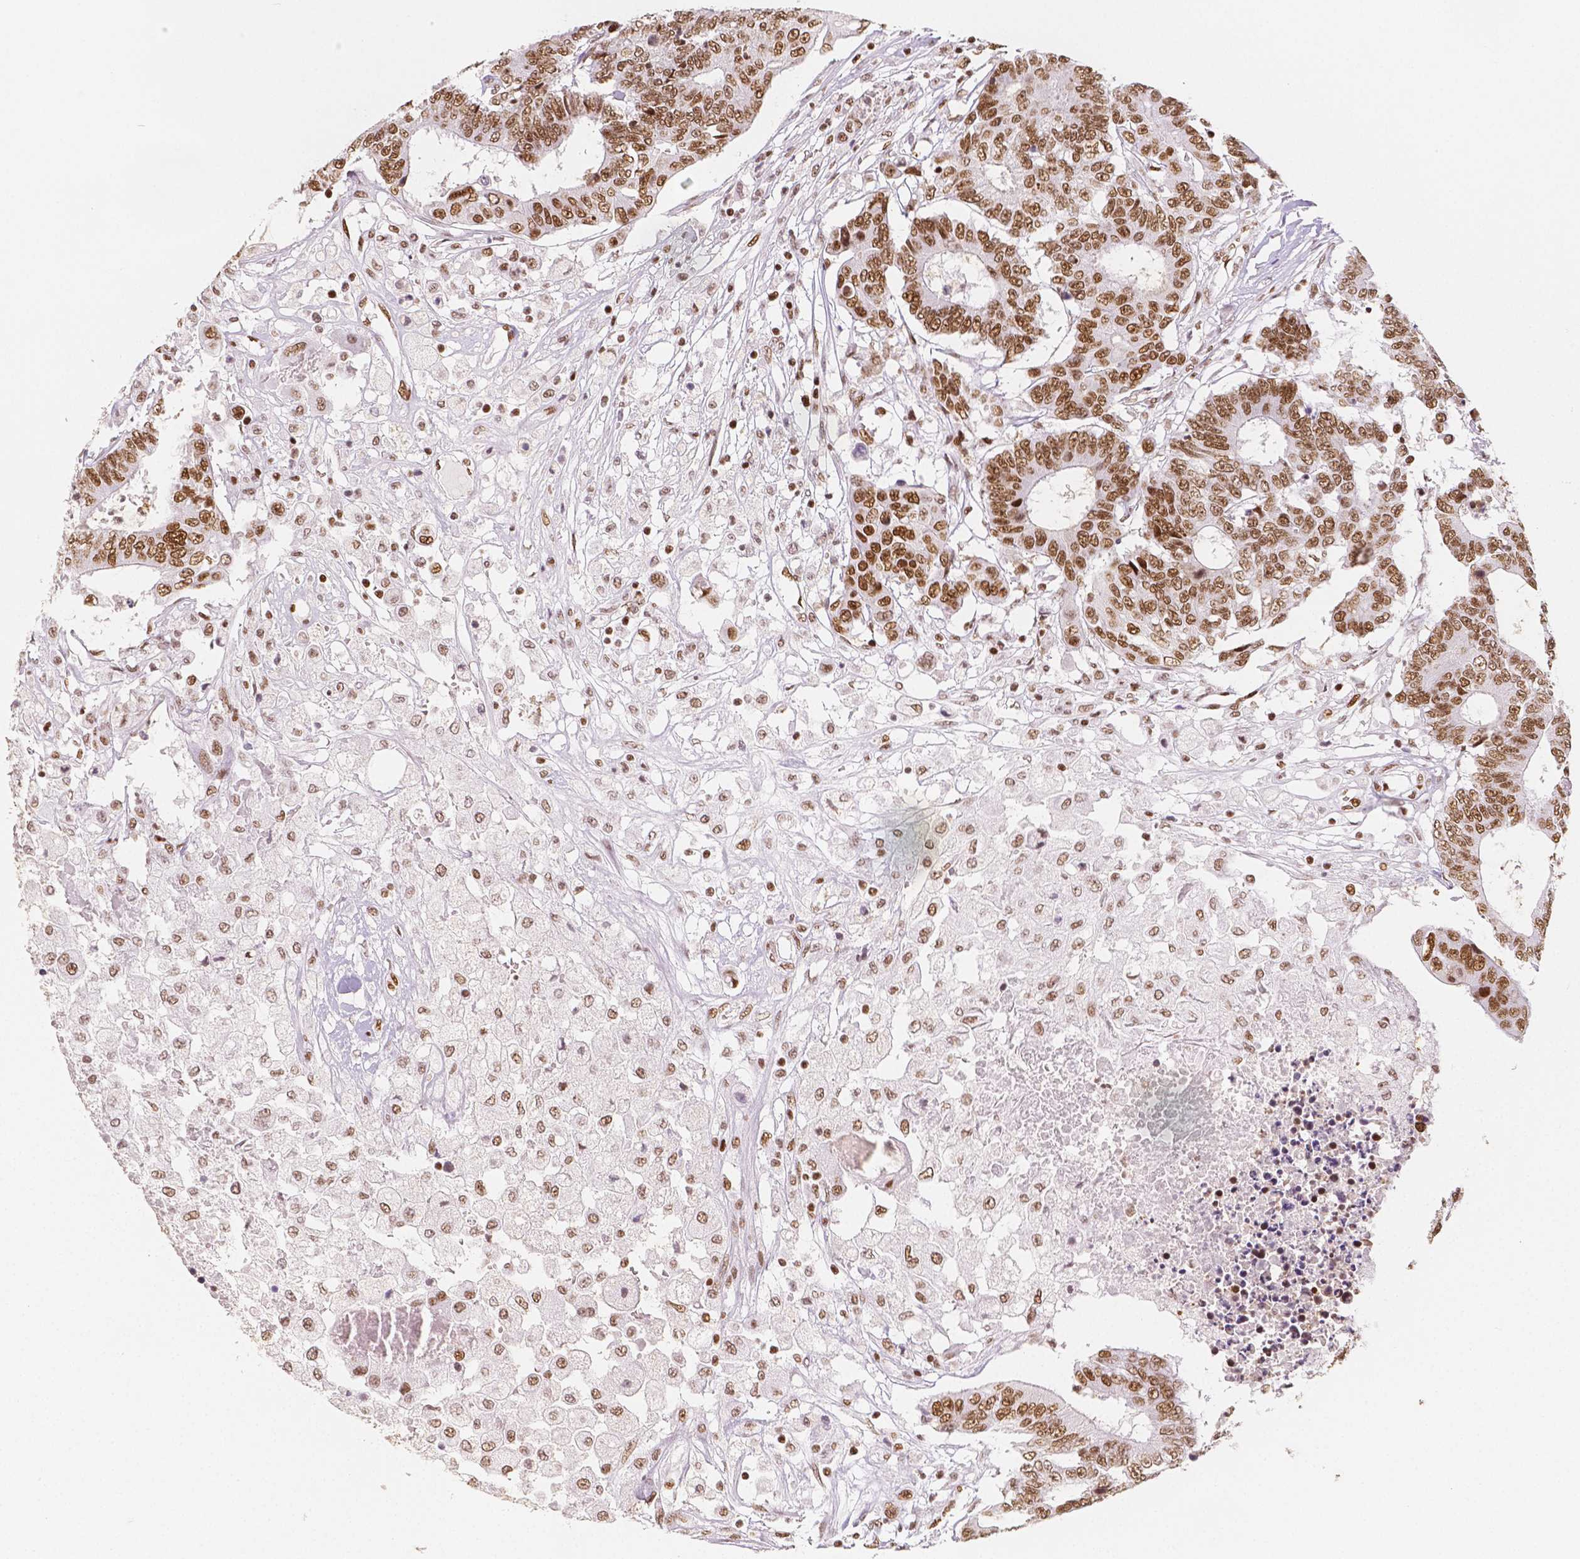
{"staining": {"intensity": "moderate", "quantity": ">75%", "location": "nuclear"}, "tissue": "colorectal cancer", "cell_type": "Tumor cells", "image_type": "cancer", "snomed": [{"axis": "morphology", "description": "Adenocarcinoma, NOS"}, {"axis": "topography", "description": "Colon"}], "caption": "IHC image of neoplastic tissue: colorectal cancer stained using immunohistochemistry (IHC) exhibits medium levels of moderate protein expression localized specifically in the nuclear of tumor cells, appearing as a nuclear brown color.", "gene": "HDAC1", "patient": {"sex": "female", "age": 48}}